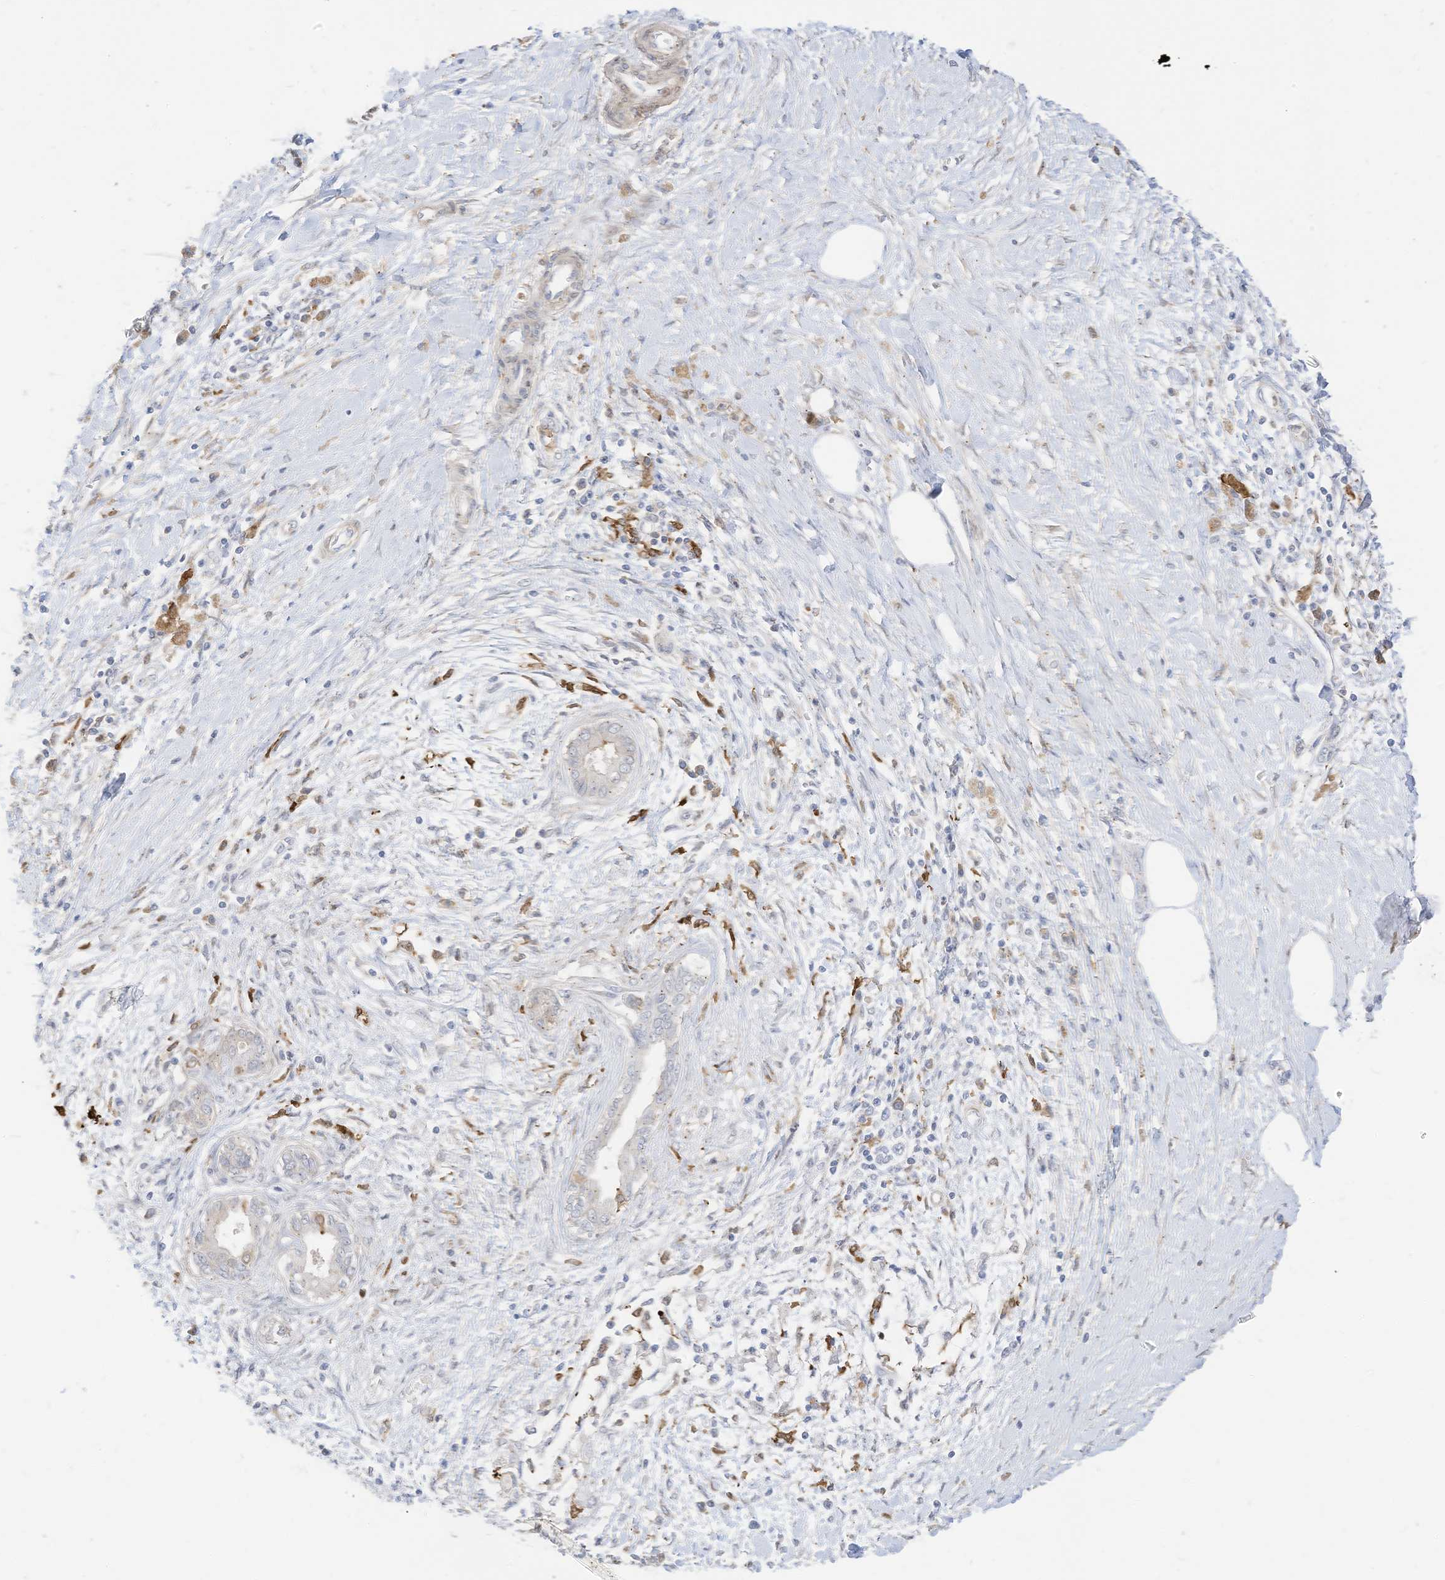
{"staining": {"intensity": "negative", "quantity": "none", "location": "none"}, "tissue": "pancreatic cancer", "cell_type": "Tumor cells", "image_type": "cancer", "snomed": [{"axis": "morphology", "description": "Adenocarcinoma, NOS"}, {"axis": "topography", "description": "Pancreas"}], "caption": "Tumor cells are negative for protein expression in human pancreatic cancer (adenocarcinoma).", "gene": "ATP13A1", "patient": {"sex": "male", "age": 58}}